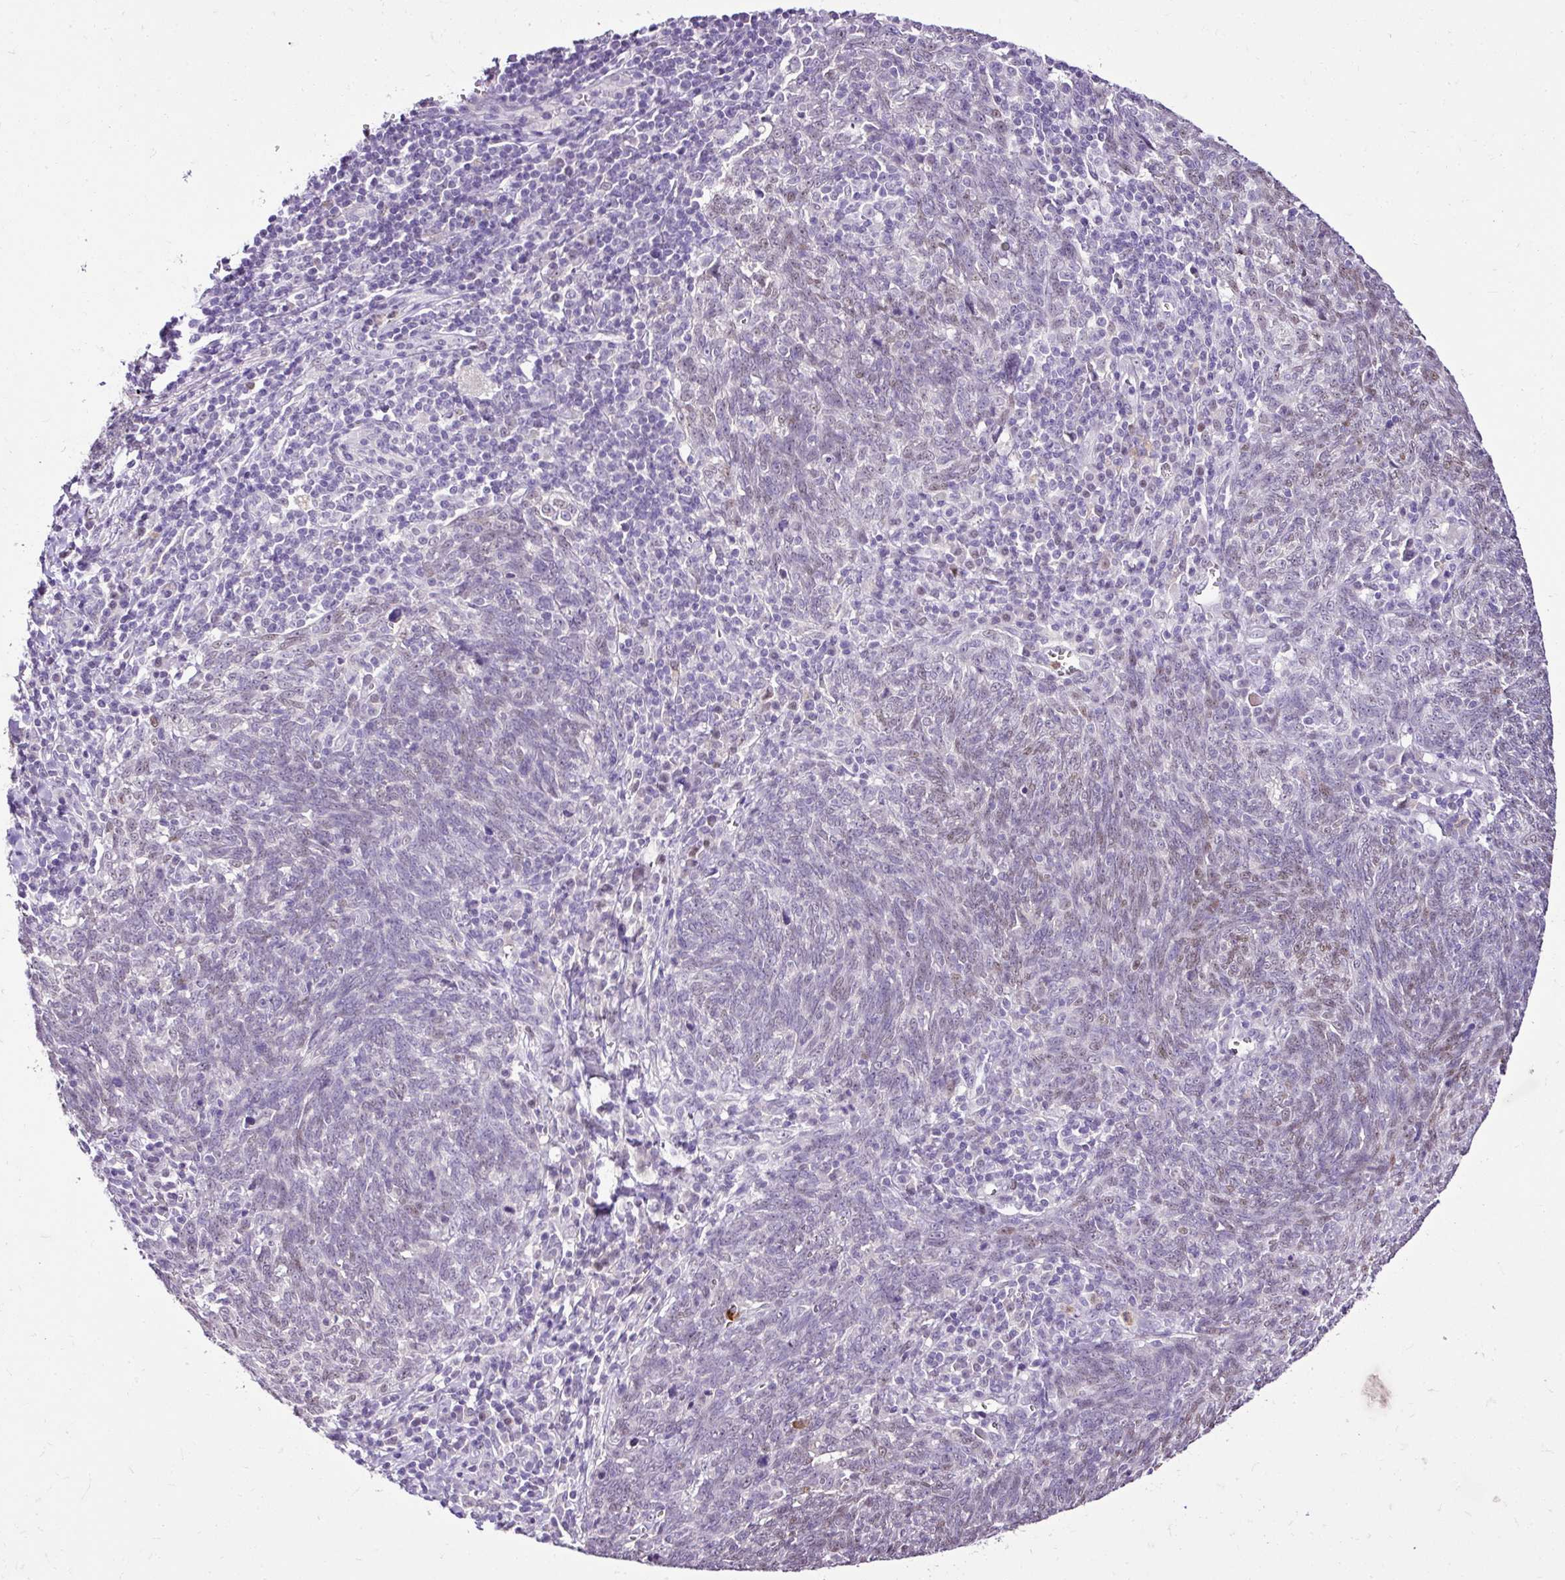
{"staining": {"intensity": "moderate", "quantity": "25%-75%", "location": "nuclear"}, "tissue": "lung cancer", "cell_type": "Tumor cells", "image_type": "cancer", "snomed": [{"axis": "morphology", "description": "Squamous cell carcinoma, NOS"}, {"axis": "topography", "description": "Lung"}], "caption": "IHC of squamous cell carcinoma (lung) displays medium levels of moderate nuclear positivity in approximately 25%-75% of tumor cells.", "gene": "ESR1", "patient": {"sex": "female", "age": 72}}